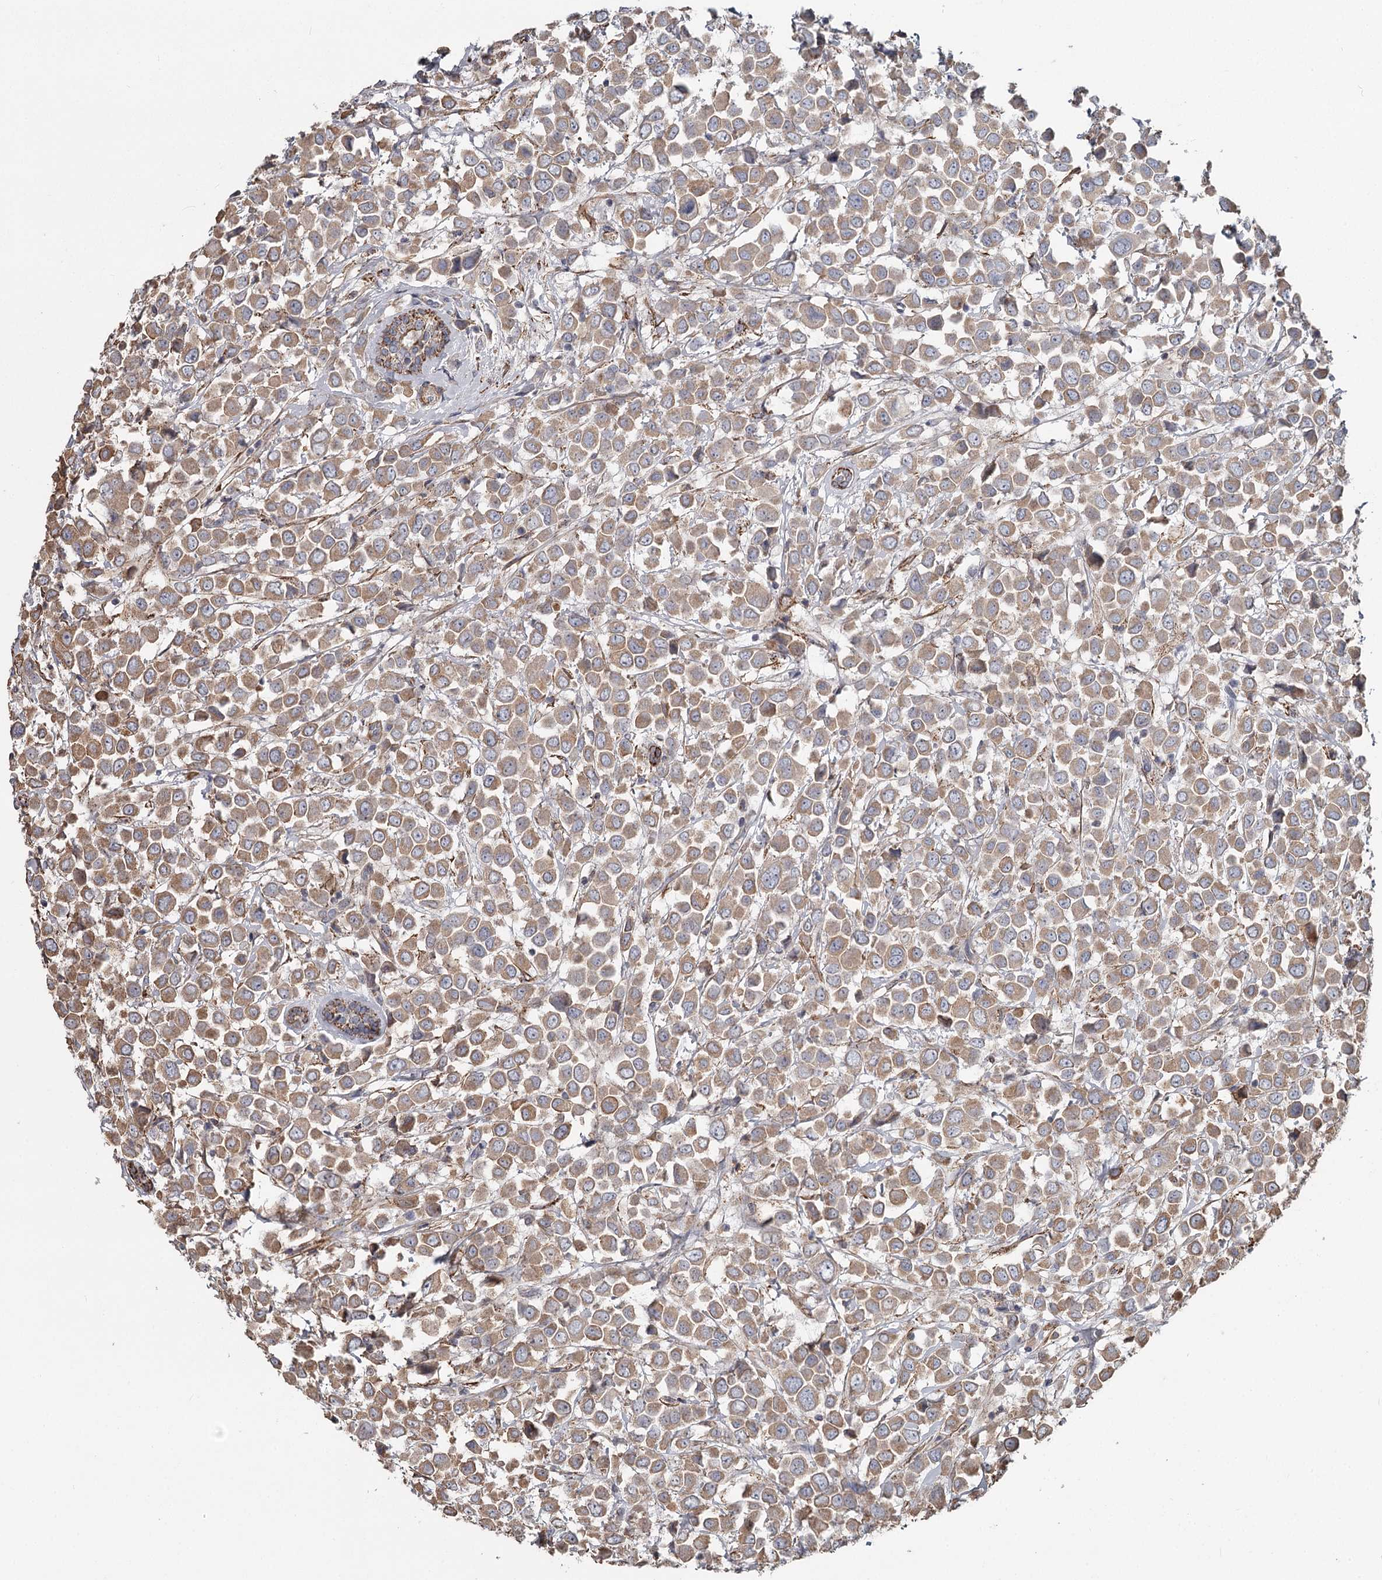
{"staining": {"intensity": "moderate", "quantity": ">75%", "location": "cytoplasmic/membranous"}, "tissue": "breast cancer", "cell_type": "Tumor cells", "image_type": "cancer", "snomed": [{"axis": "morphology", "description": "Duct carcinoma"}, {"axis": "topography", "description": "Breast"}], "caption": "Breast cancer (infiltrating ductal carcinoma) stained with a protein marker exhibits moderate staining in tumor cells.", "gene": "DHRS9", "patient": {"sex": "female", "age": 61}}